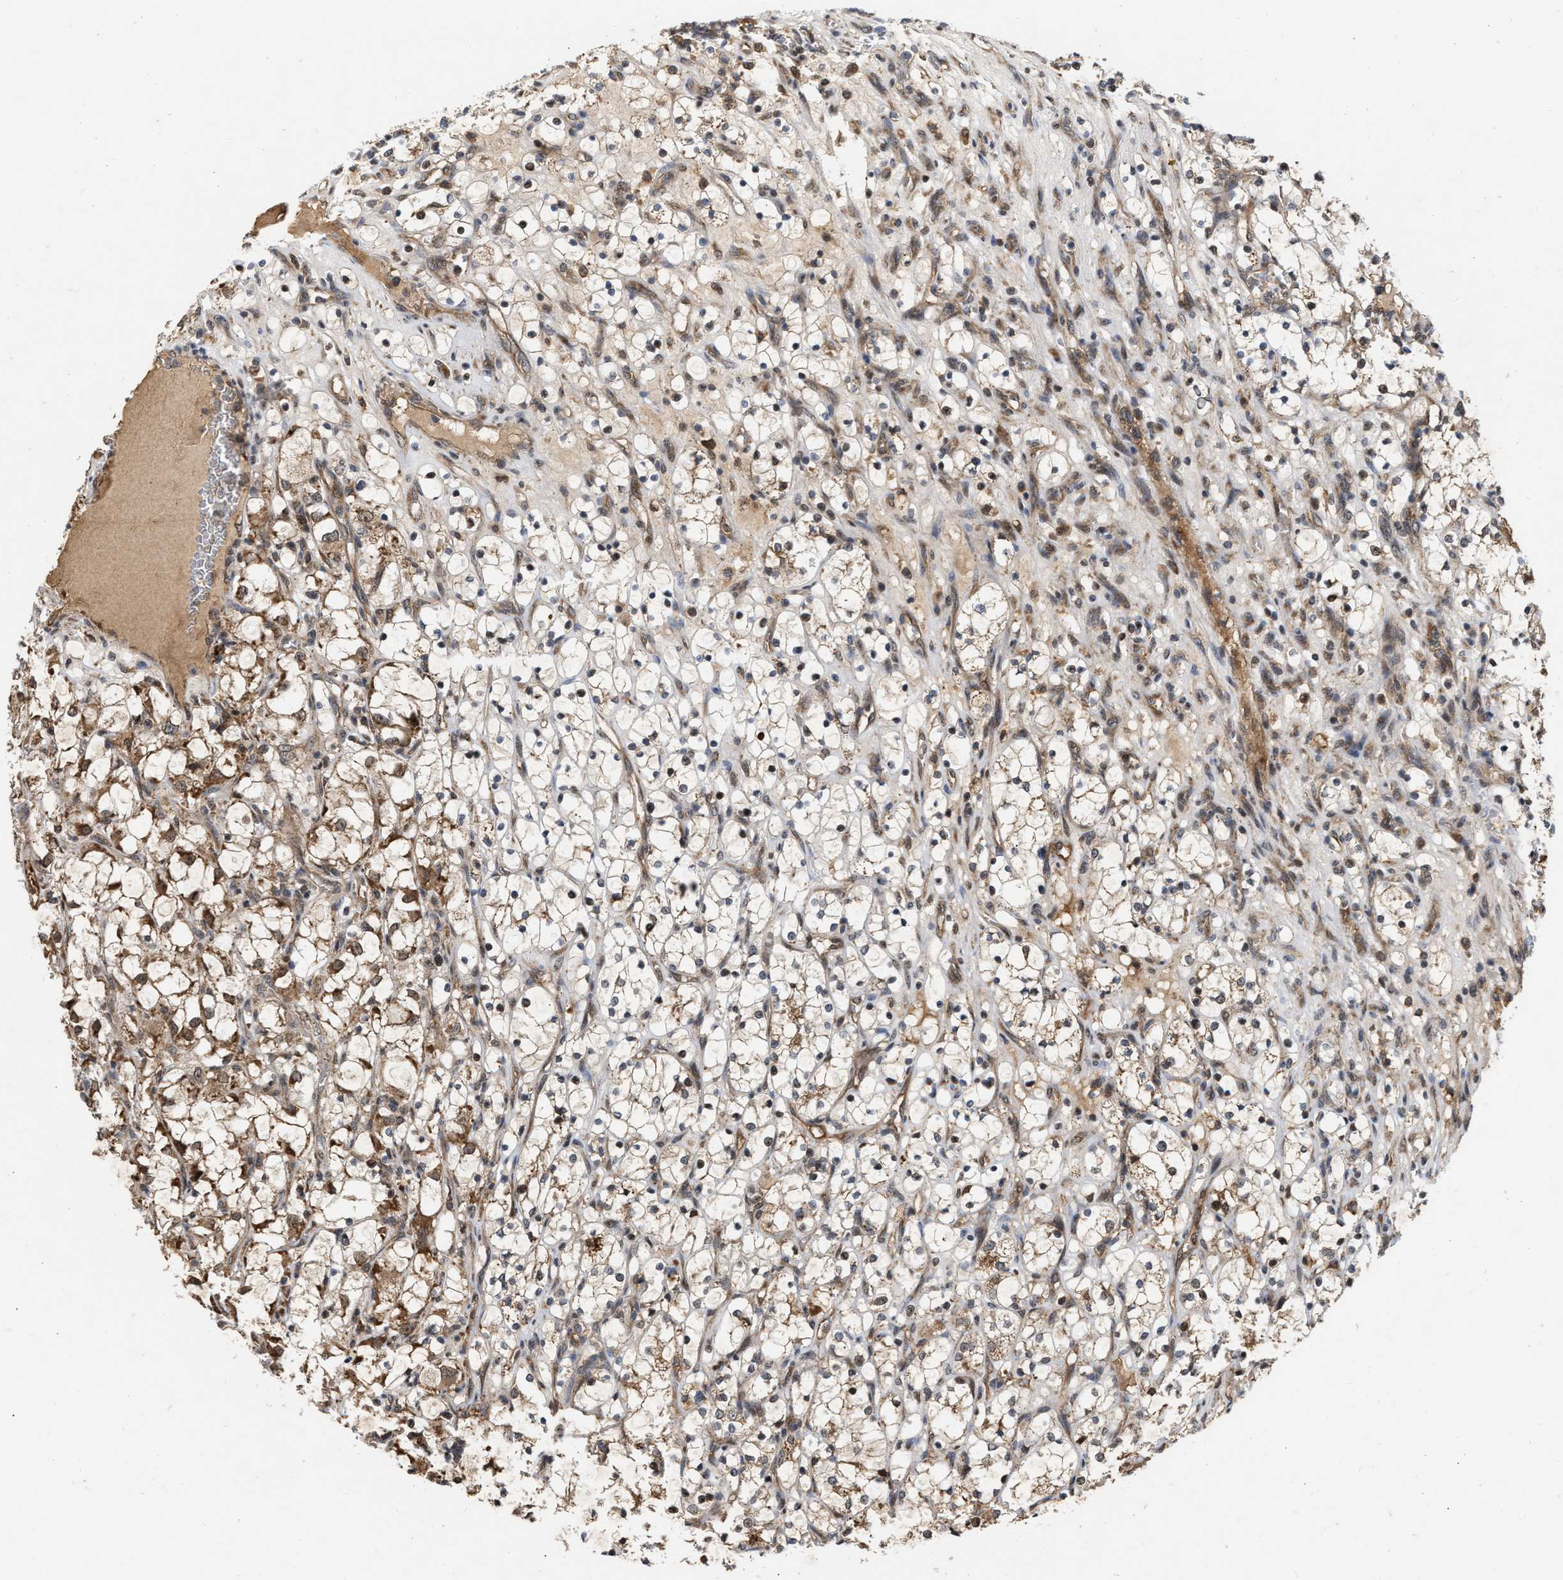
{"staining": {"intensity": "weak", "quantity": ">75%", "location": "cytoplasmic/membranous"}, "tissue": "renal cancer", "cell_type": "Tumor cells", "image_type": "cancer", "snomed": [{"axis": "morphology", "description": "Adenocarcinoma, NOS"}, {"axis": "topography", "description": "Kidney"}], "caption": "An image of human adenocarcinoma (renal) stained for a protein exhibits weak cytoplasmic/membranous brown staining in tumor cells. (DAB IHC with brightfield microscopy, high magnification).", "gene": "CFLAR", "patient": {"sex": "female", "age": 69}}